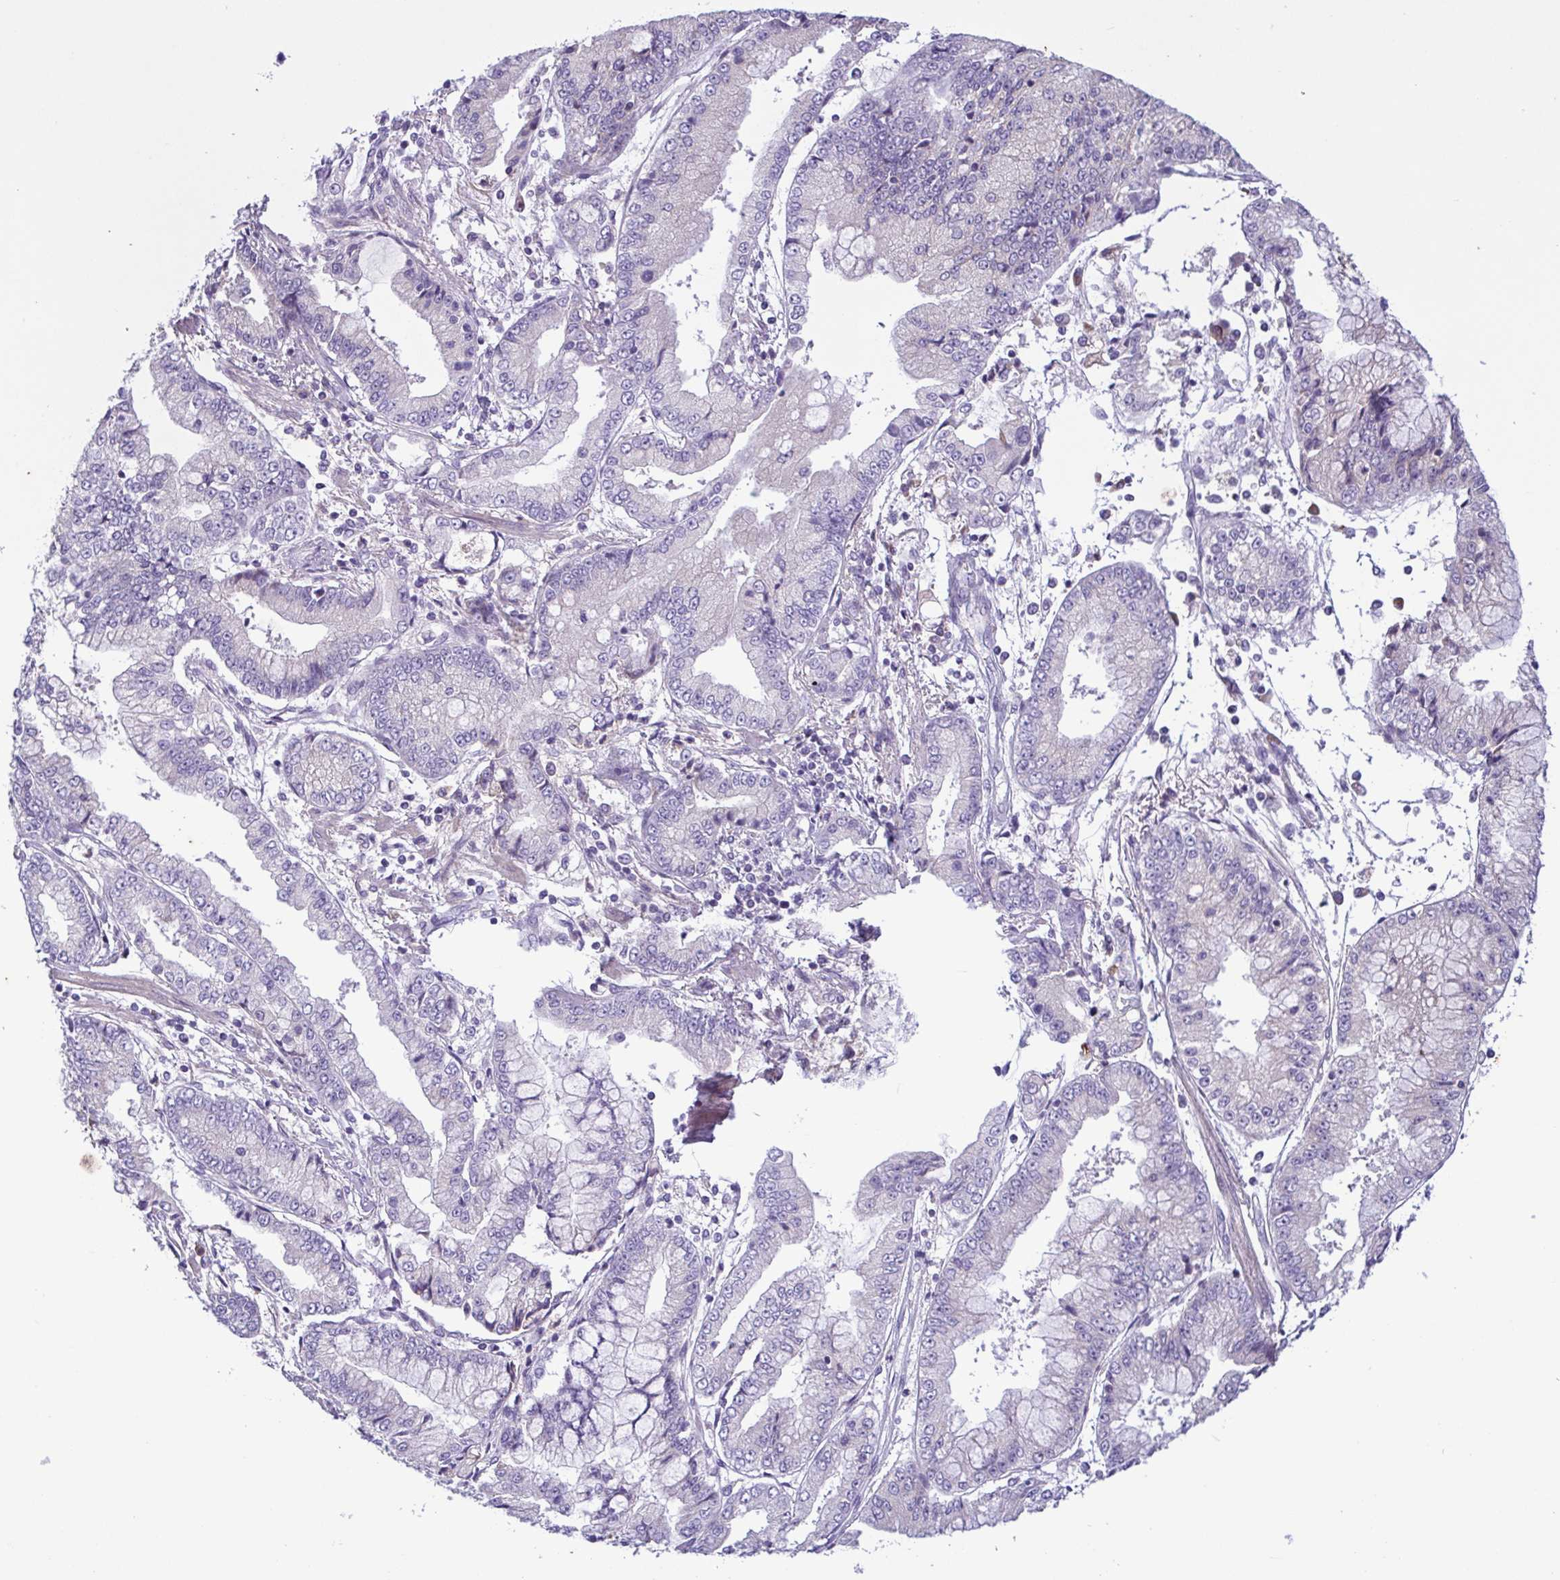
{"staining": {"intensity": "negative", "quantity": "none", "location": "none"}, "tissue": "stomach cancer", "cell_type": "Tumor cells", "image_type": "cancer", "snomed": [{"axis": "morphology", "description": "Adenocarcinoma, NOS"}, {"axis": "topography", "description": "Stomach, upper"}], "caption": "DAB immunohistochemical staining of human adenocarcinoma (stomach) exhibits no significant positivity in tumor cells.", "gene": "F13B", "patient": {"sex": "female", "age": 74}}